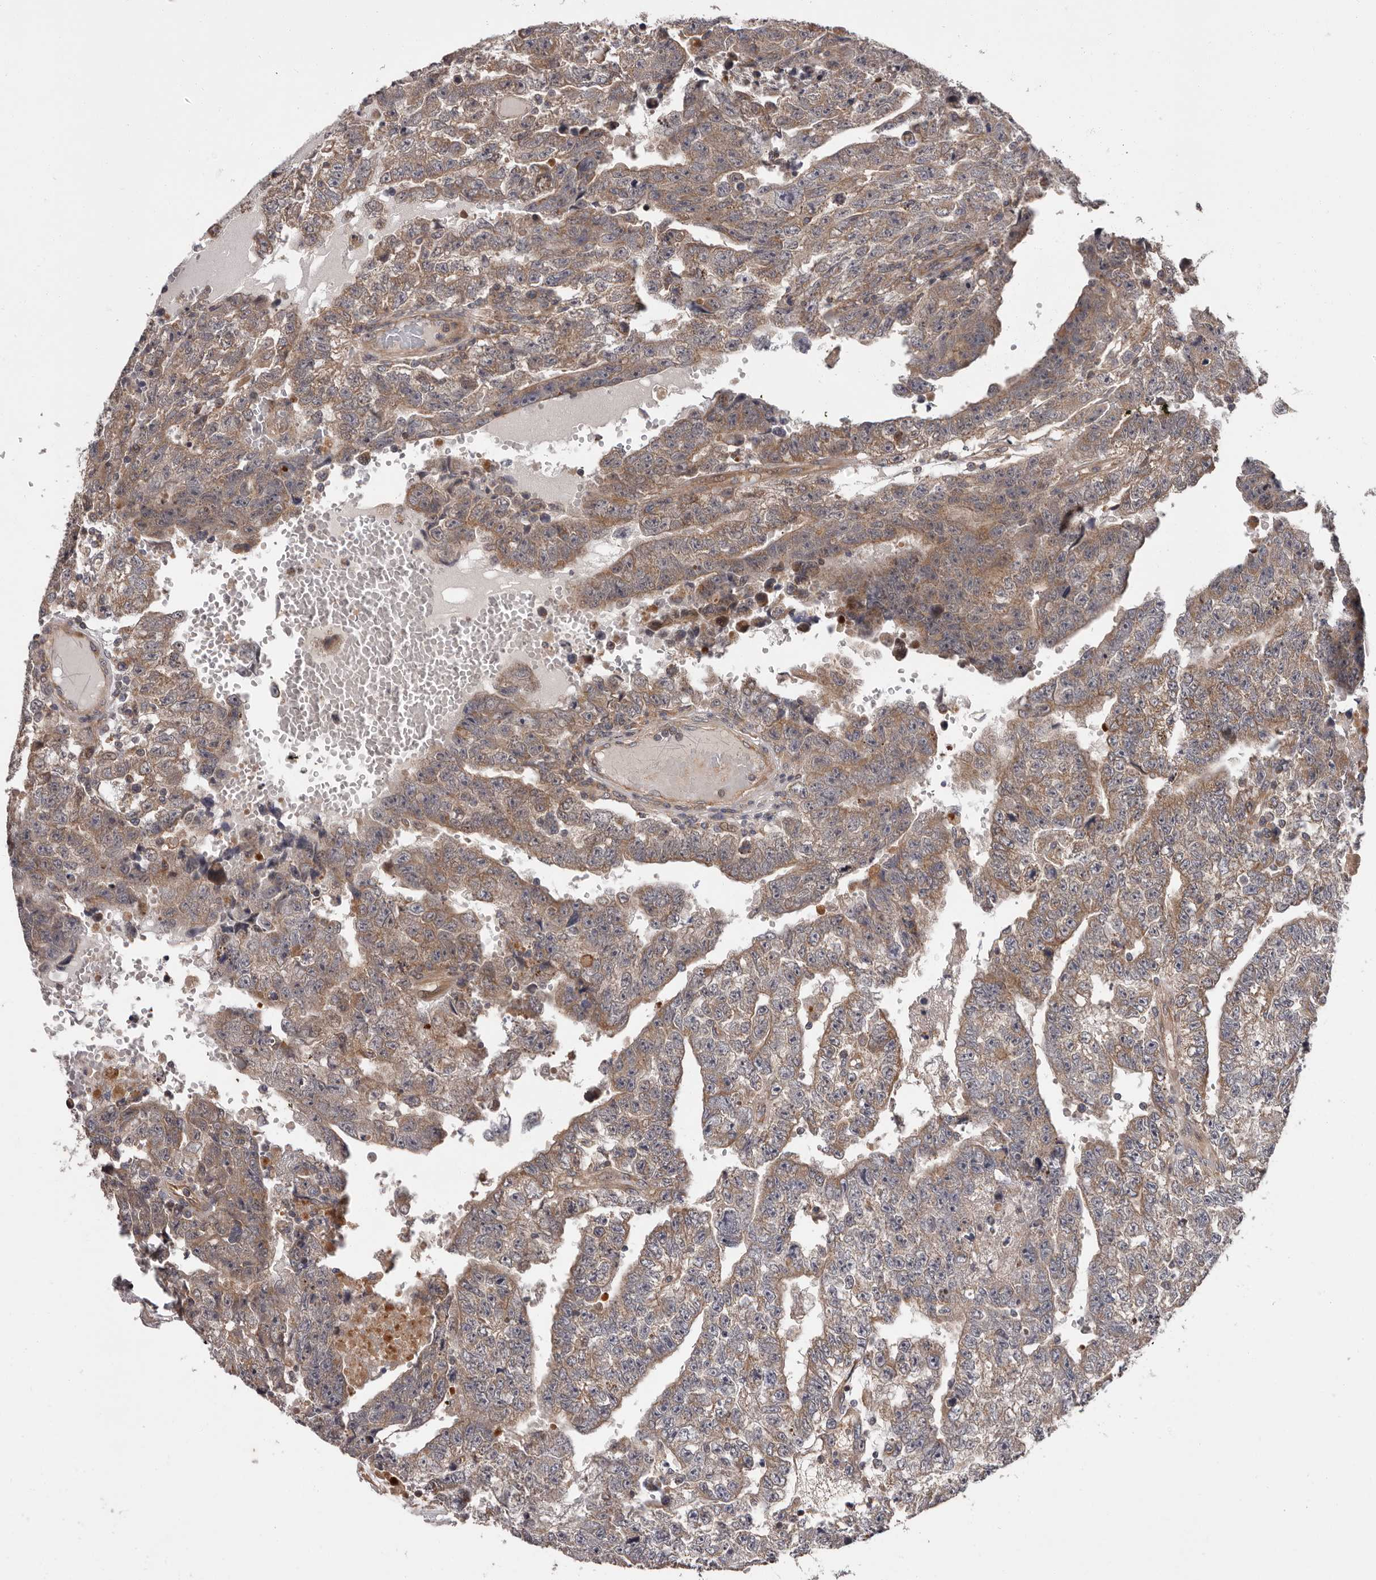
{"staining": {"intensity": "moderate", "quantity": "25%-75%", "location": "cytoplasmic/membranous"}, "tissue": "testis cancer", "cell_type": "Tumor cells", "image_type": "cancer", "snomed": [{"axis": "morphology", "description": "Carcinoma, Embryonal, NOS"}, {"axis": "topography", "description": "Testis"}], "caption": "A medium amount of moderate cytoplasmic/membranous staining is seen in approximately 25%-75% of tumor cells in embryonal carcinoma (testis) tissue. The protein is shown in brown color, while the nuclei are stained blue.", "gene": "VPS37A", "patient": {"sex": "male", "age": 25}}